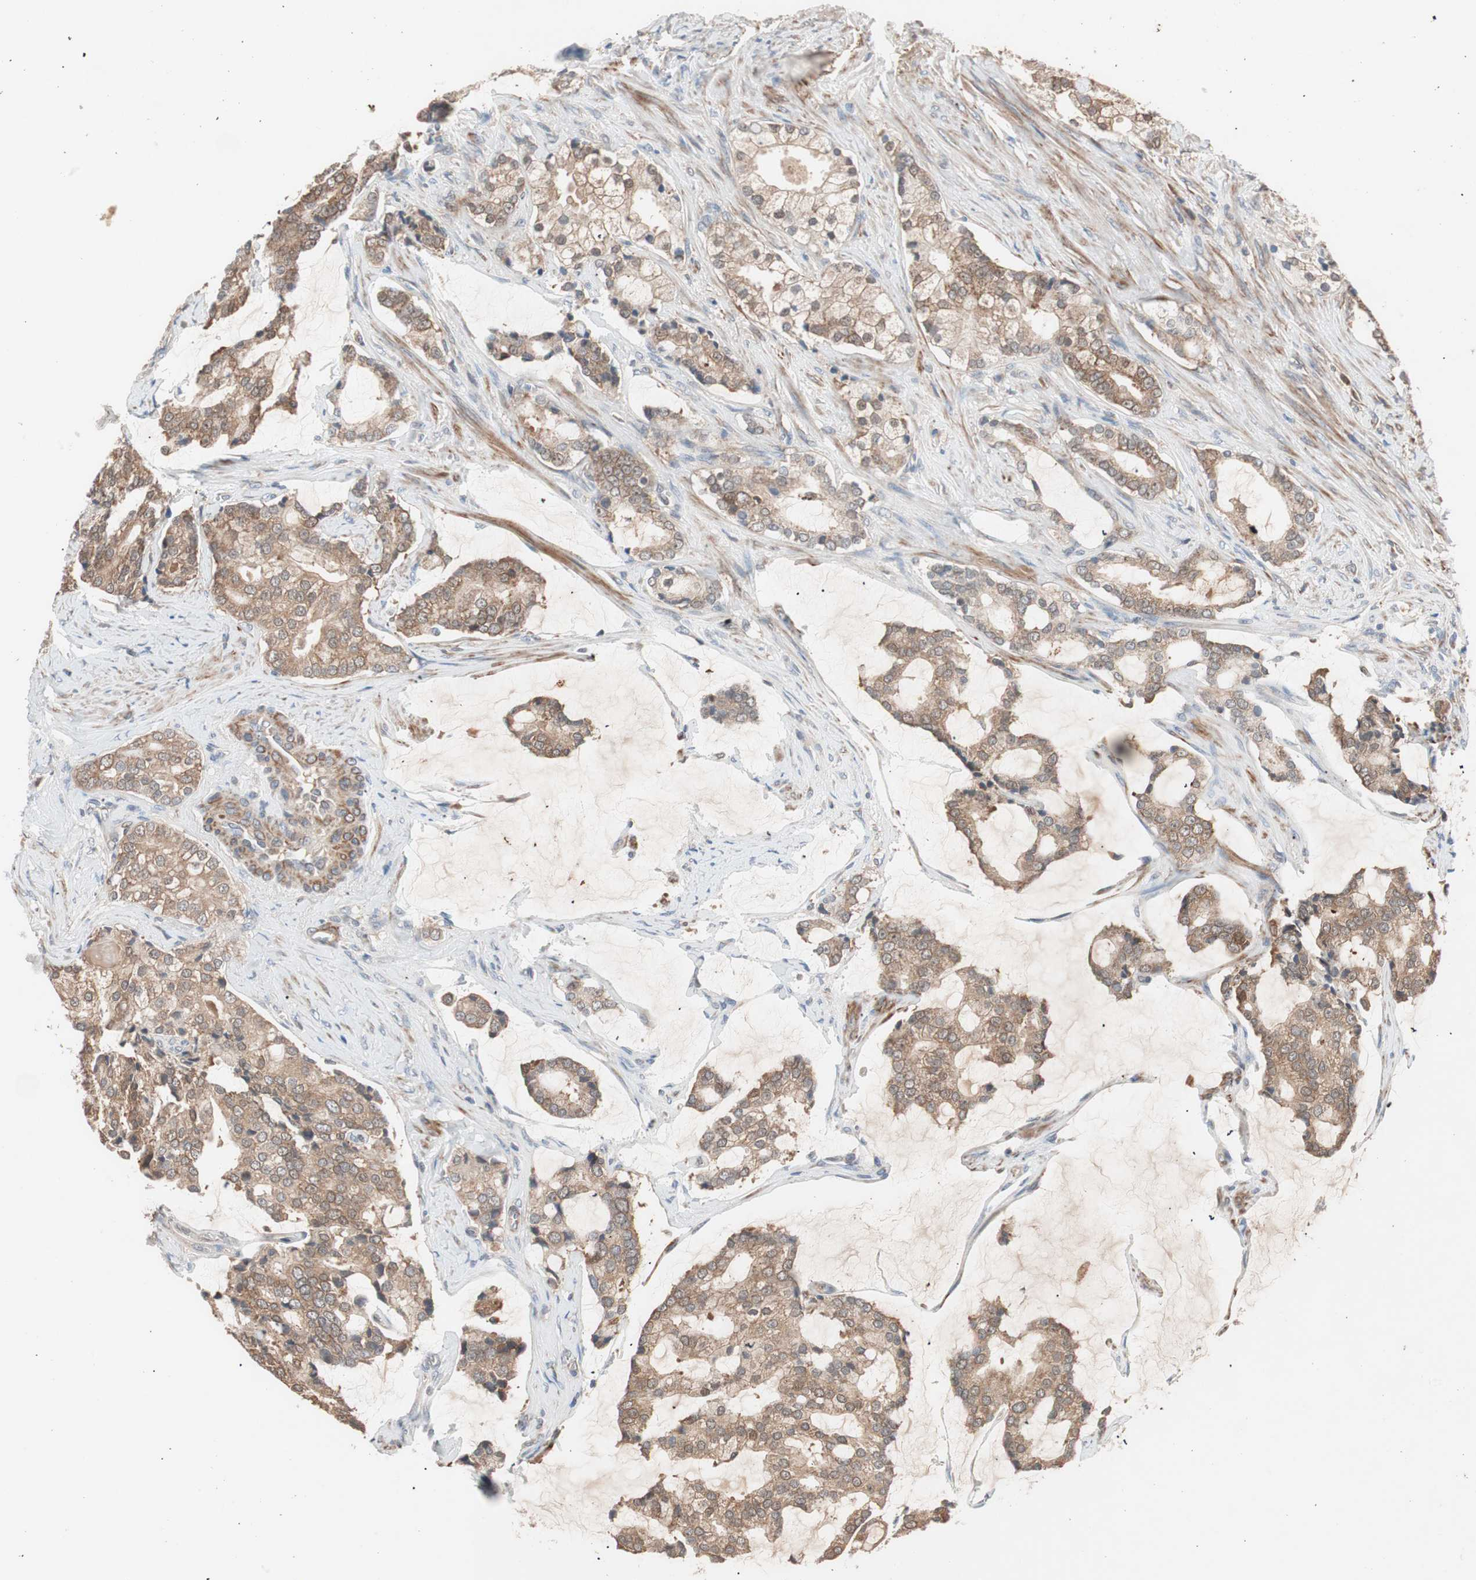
{"staining": {"intensity": "moderate", "quantity": ">75%", "location": "cytoplasmic/membranous"}, "tissue": "prostate cancer", "cell_type": "Tumor cells", "image_type": "cancer", "snomed": [{"axis": "morphology", "description": "Adenocarcinoma, Low grade"}, {"axis": "topography", "description": "Prostate"}], "caption": "Immunohistochemistry histopathology image of human prostate low-grade adenocarcinoma stained for a protein (brown), which shows medium levels of moderate cytoplasmic/membranous positivity in approximately >75% of tumor cells.", "gene": "HMBS", "patient": {"sex": "male", "age": 58}}